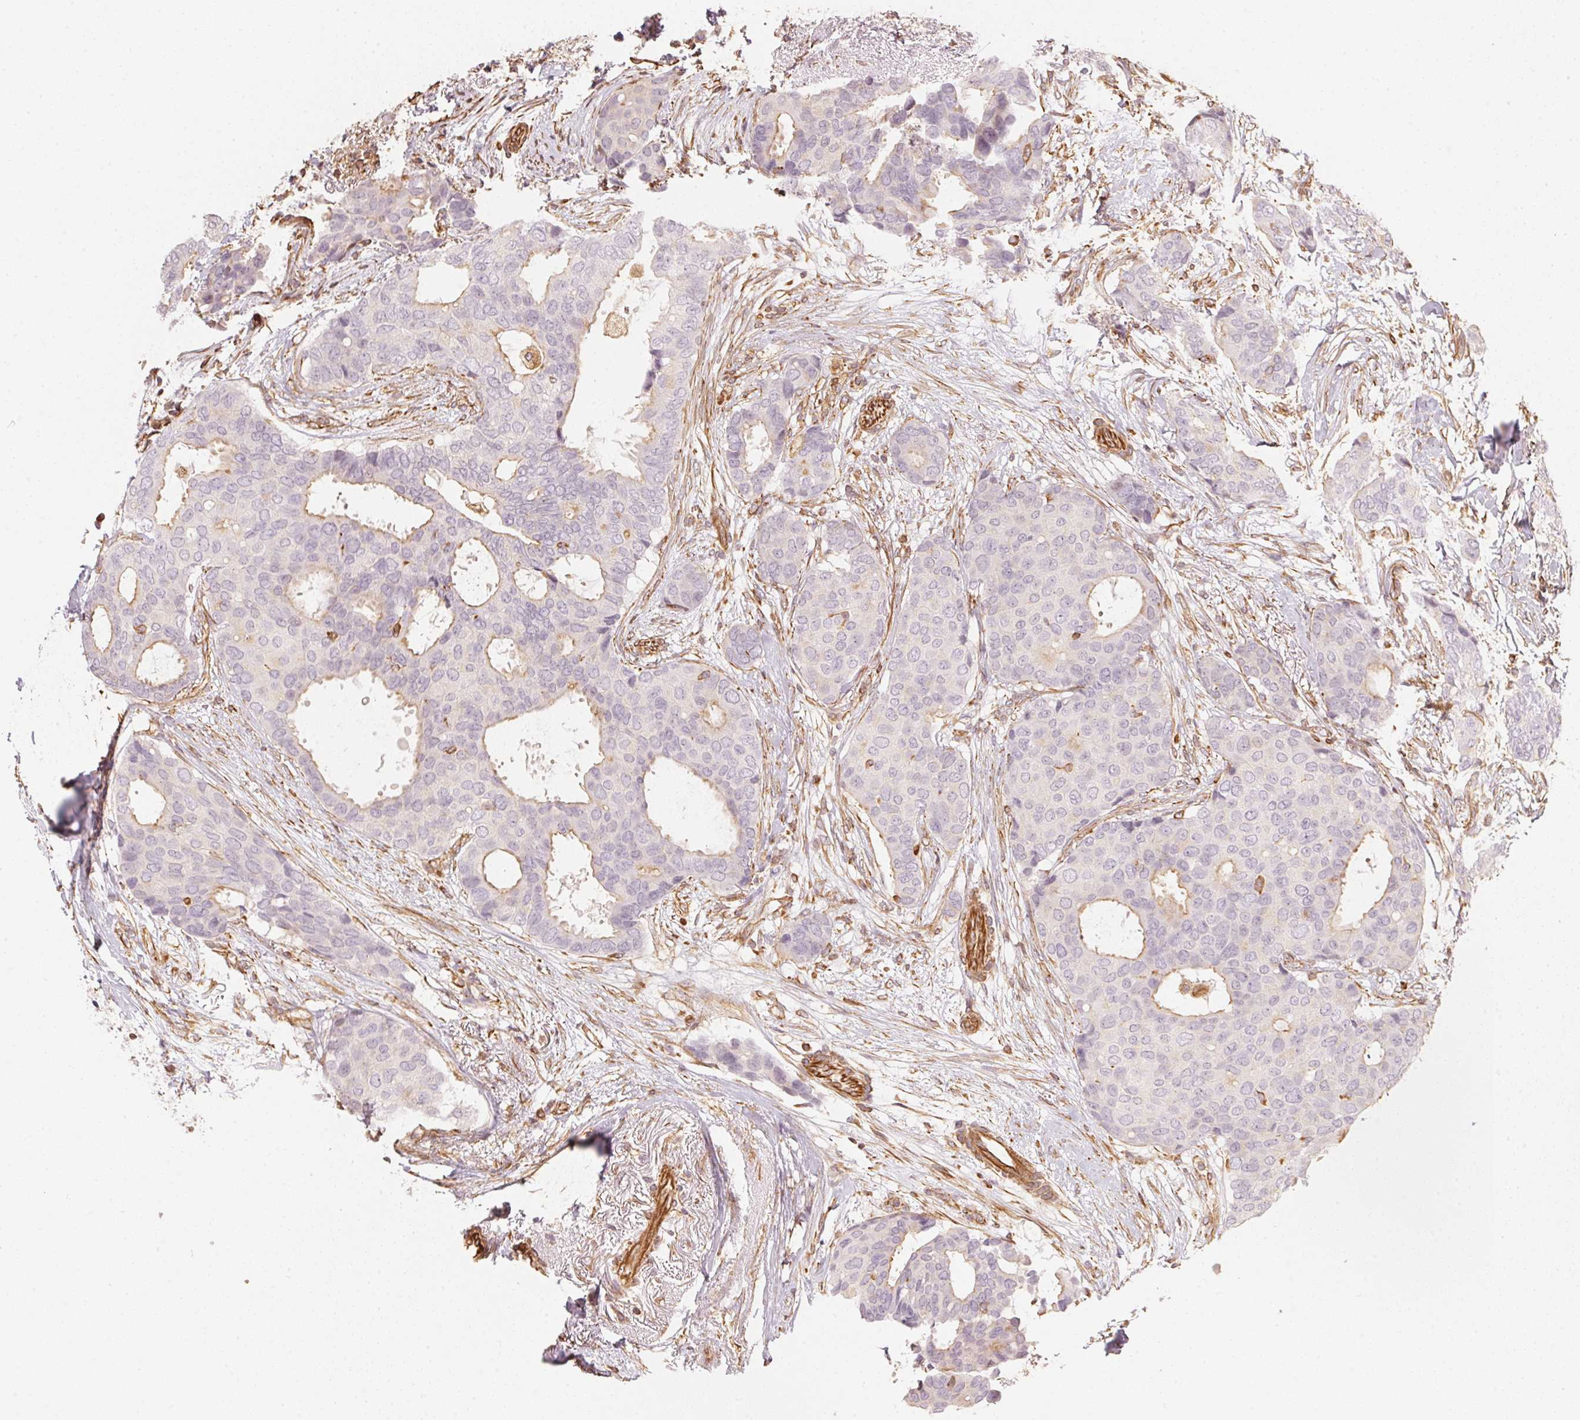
{"staining": {"intensity": "weak", "quantity": "<25%", "location": "cytoplasmic/membranous"}, "tissue": "breast cancer", "cell_type": "Tumor cells", "image_type": "cancer", "snomed": [{"axis": "morphology", "description": "Duct carcinoma"}, {"axis": "topography", "description": "Breast"}], "caption": "Immunohistochemistry of human infiltrating ductal carcinoma (breast) displays no expression in tumor cells. Nuclei are stained in blue.", "gene": "FOXR2", "patient": {"sex": "female", "age": 75}}